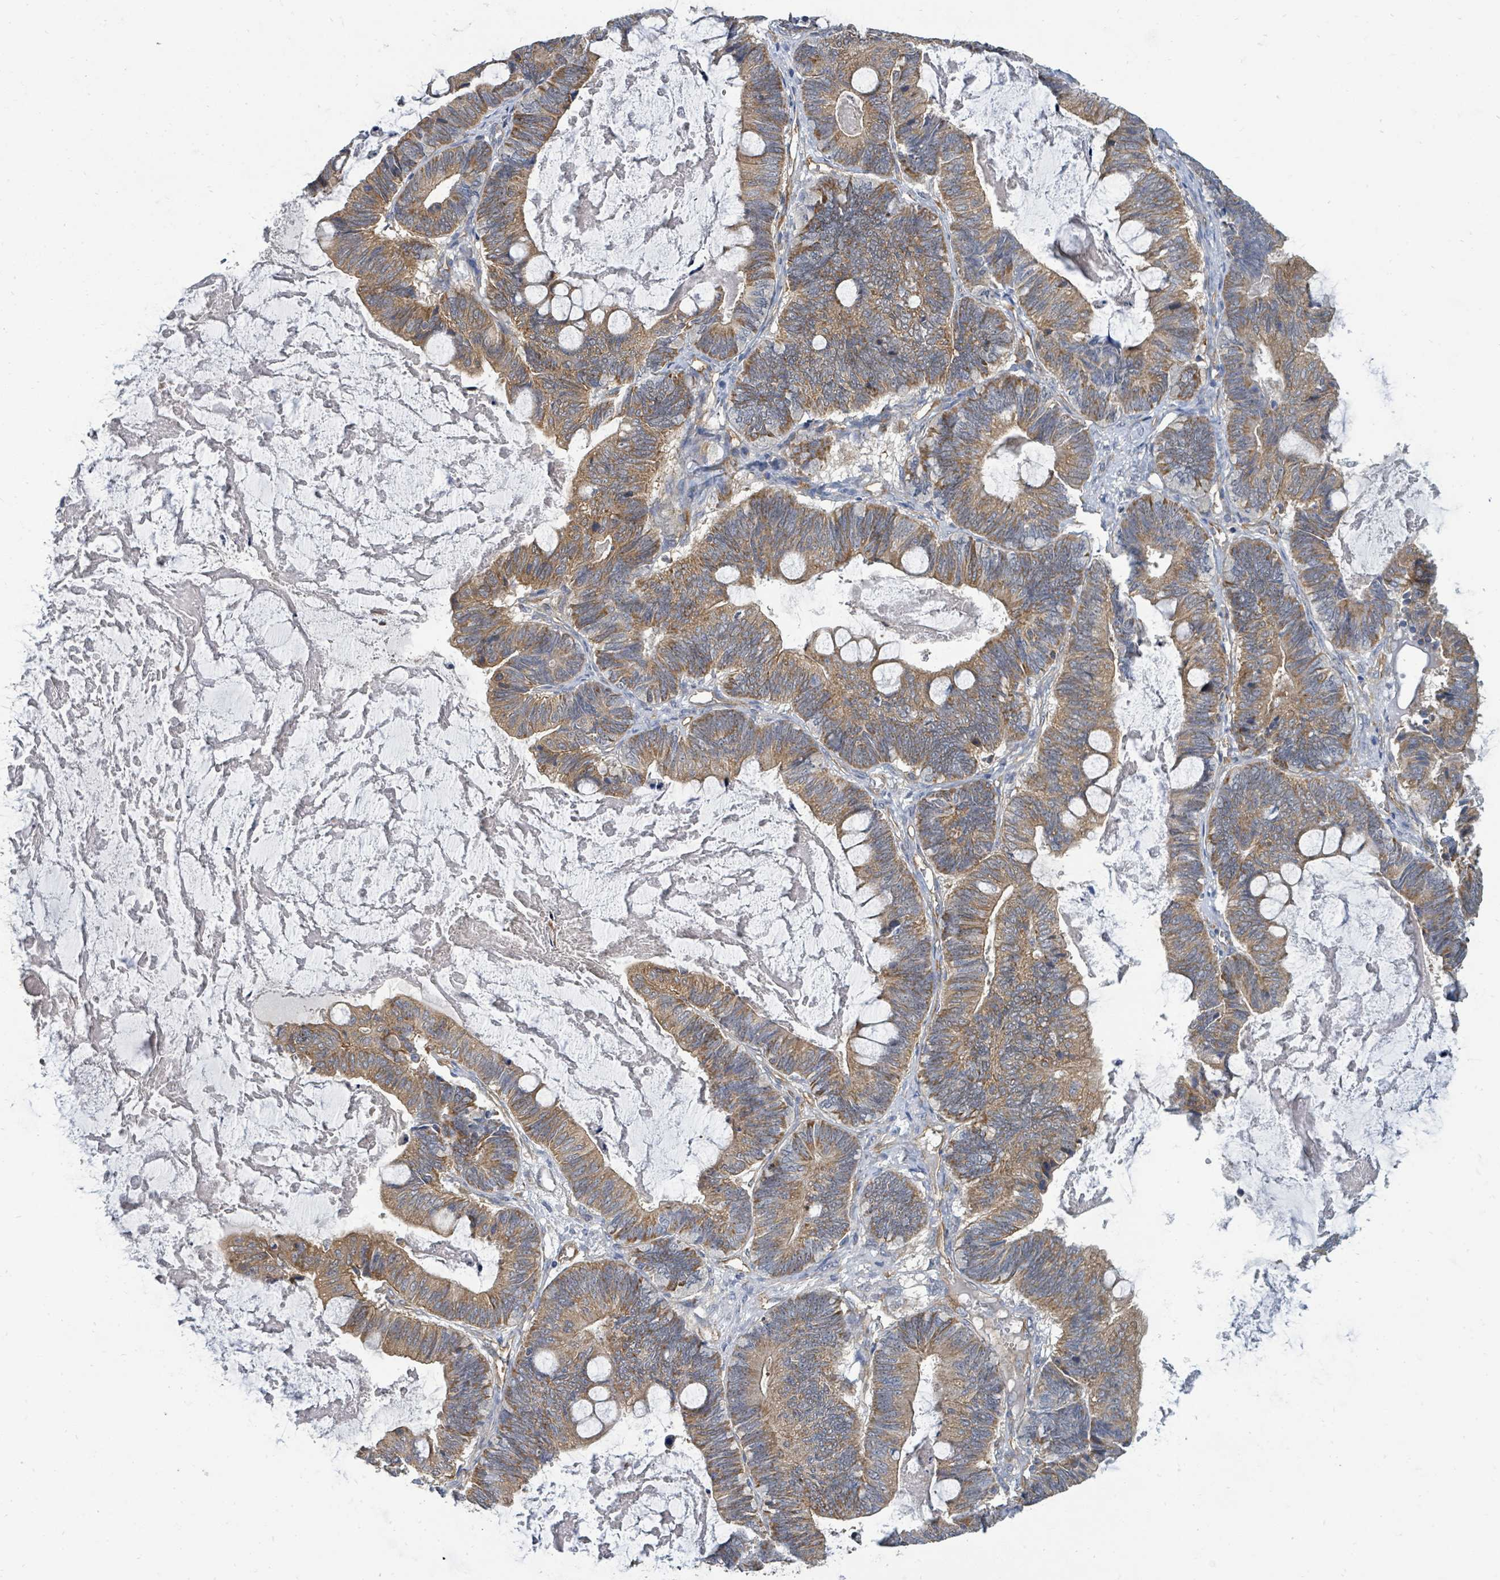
{"staining": {"intensity": "moderate", "quantity": ">75%", "location": "cytoplasmic/membranous"}, "tissue": "ovarian cancer", "cell_type": "Tumor cells", "image_type": "cancer", "snomed": [{"axis": "morphology", "description": "Cystadenocarcinoma, mucinous, NOS"}, {"axis": "topography", "description": "Ovary"}], "caption": "Immunohistochemical staining of human mucinous cystadenocarcinoma (ovarian) demonstrates medium levels of moderate cytoplasmic/membranous staining in approximately >75% of tumor cells. The protein is shown in brown color, while the nuclei are stained blue.", "gene": "BOLA2B", "patient": {"sex": "female", "age": 61}}